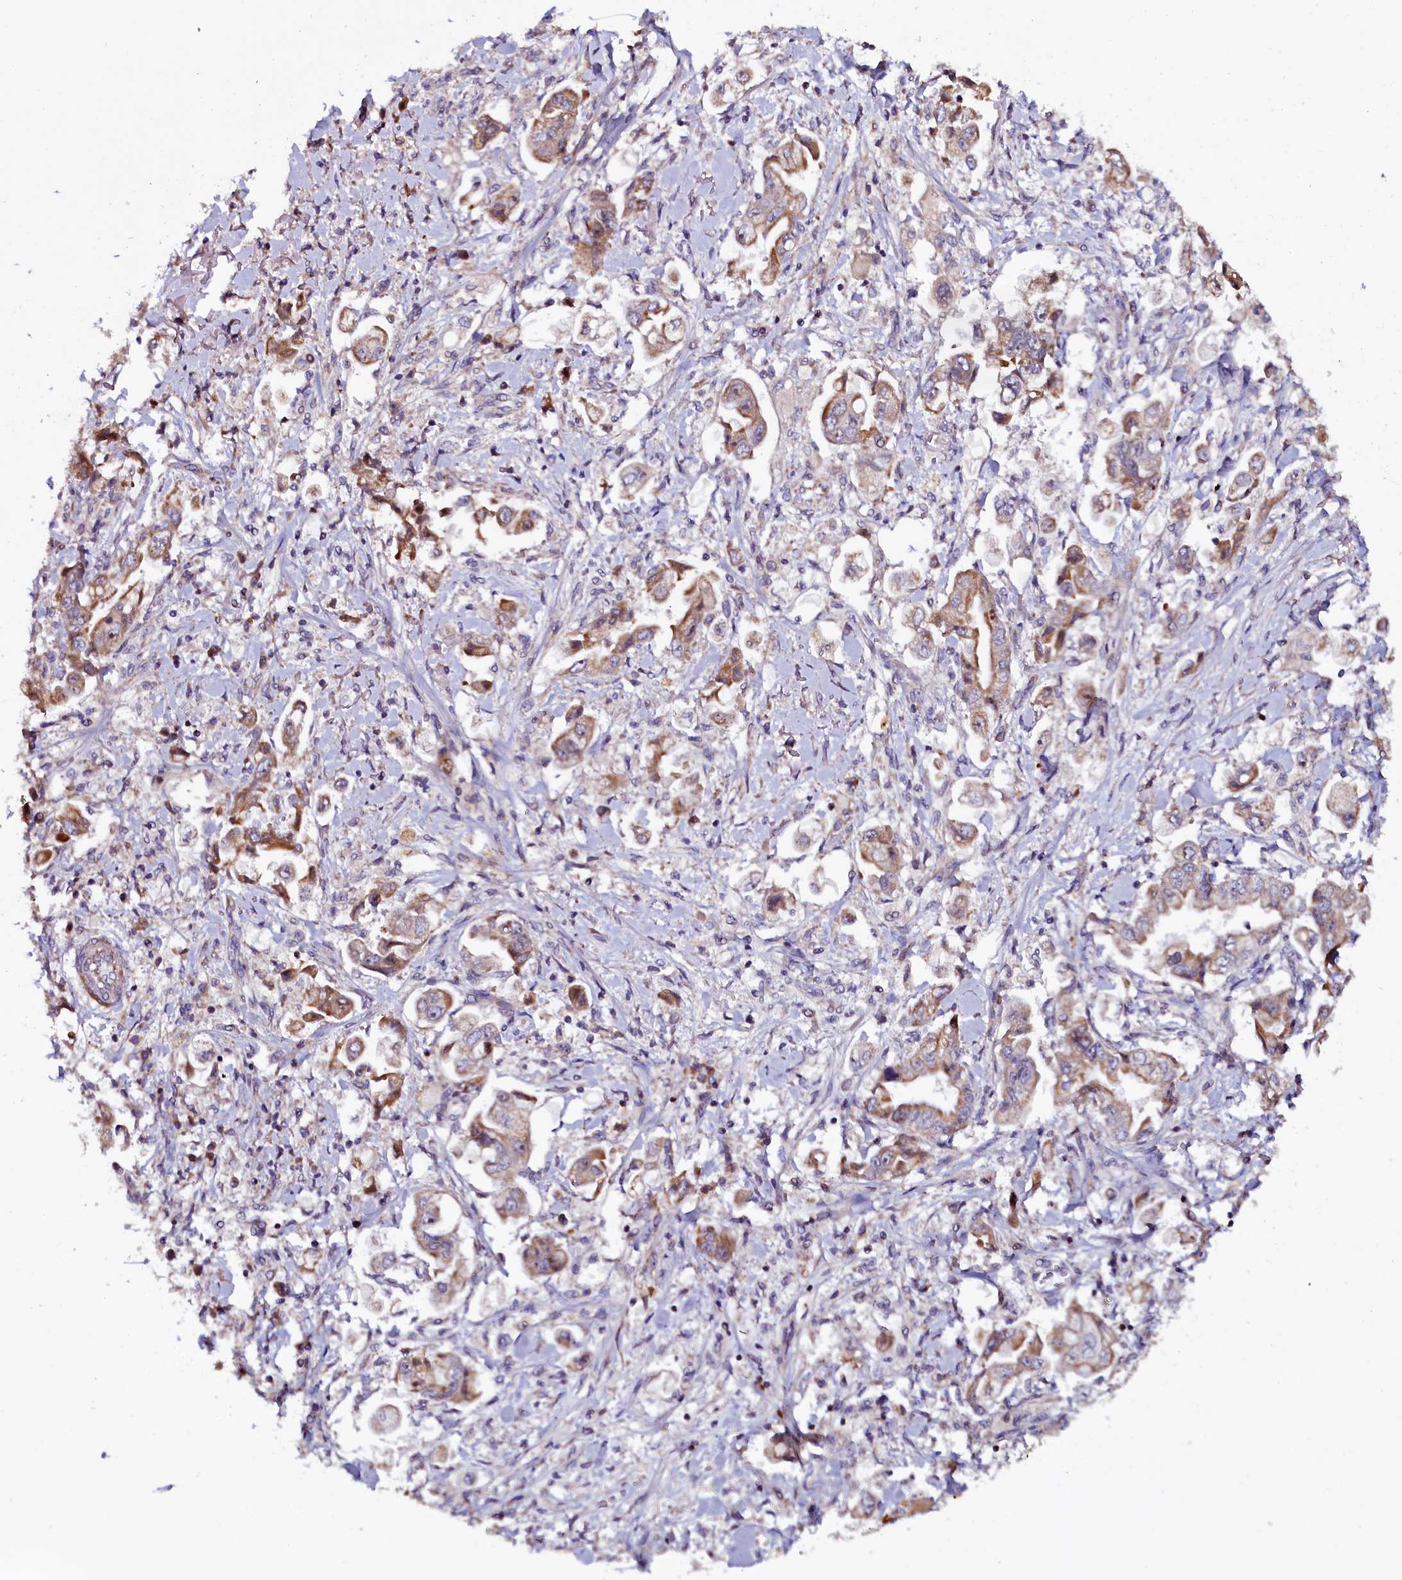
{"staining": {"intensity": "moderate", "quantity": ">75%", "location": "cytoplasmic/membranous"}, "tissue": "stomach cancer", "cell_type": "Tumor cells", "image_type": "cancer", "snomed": [{"axis": "morphology", "description": "Adenocarcinoma, NOS"}, {"axis": "topography", "description": "Stomach"}], "caption": "Protein expression analysis of human stomach cancer reveals moderate cytoplasmic/membranous expression in approximately >75% of tumor cells.", "gene": "NAA80", "patient": {"sex": "male", "age": 62}}